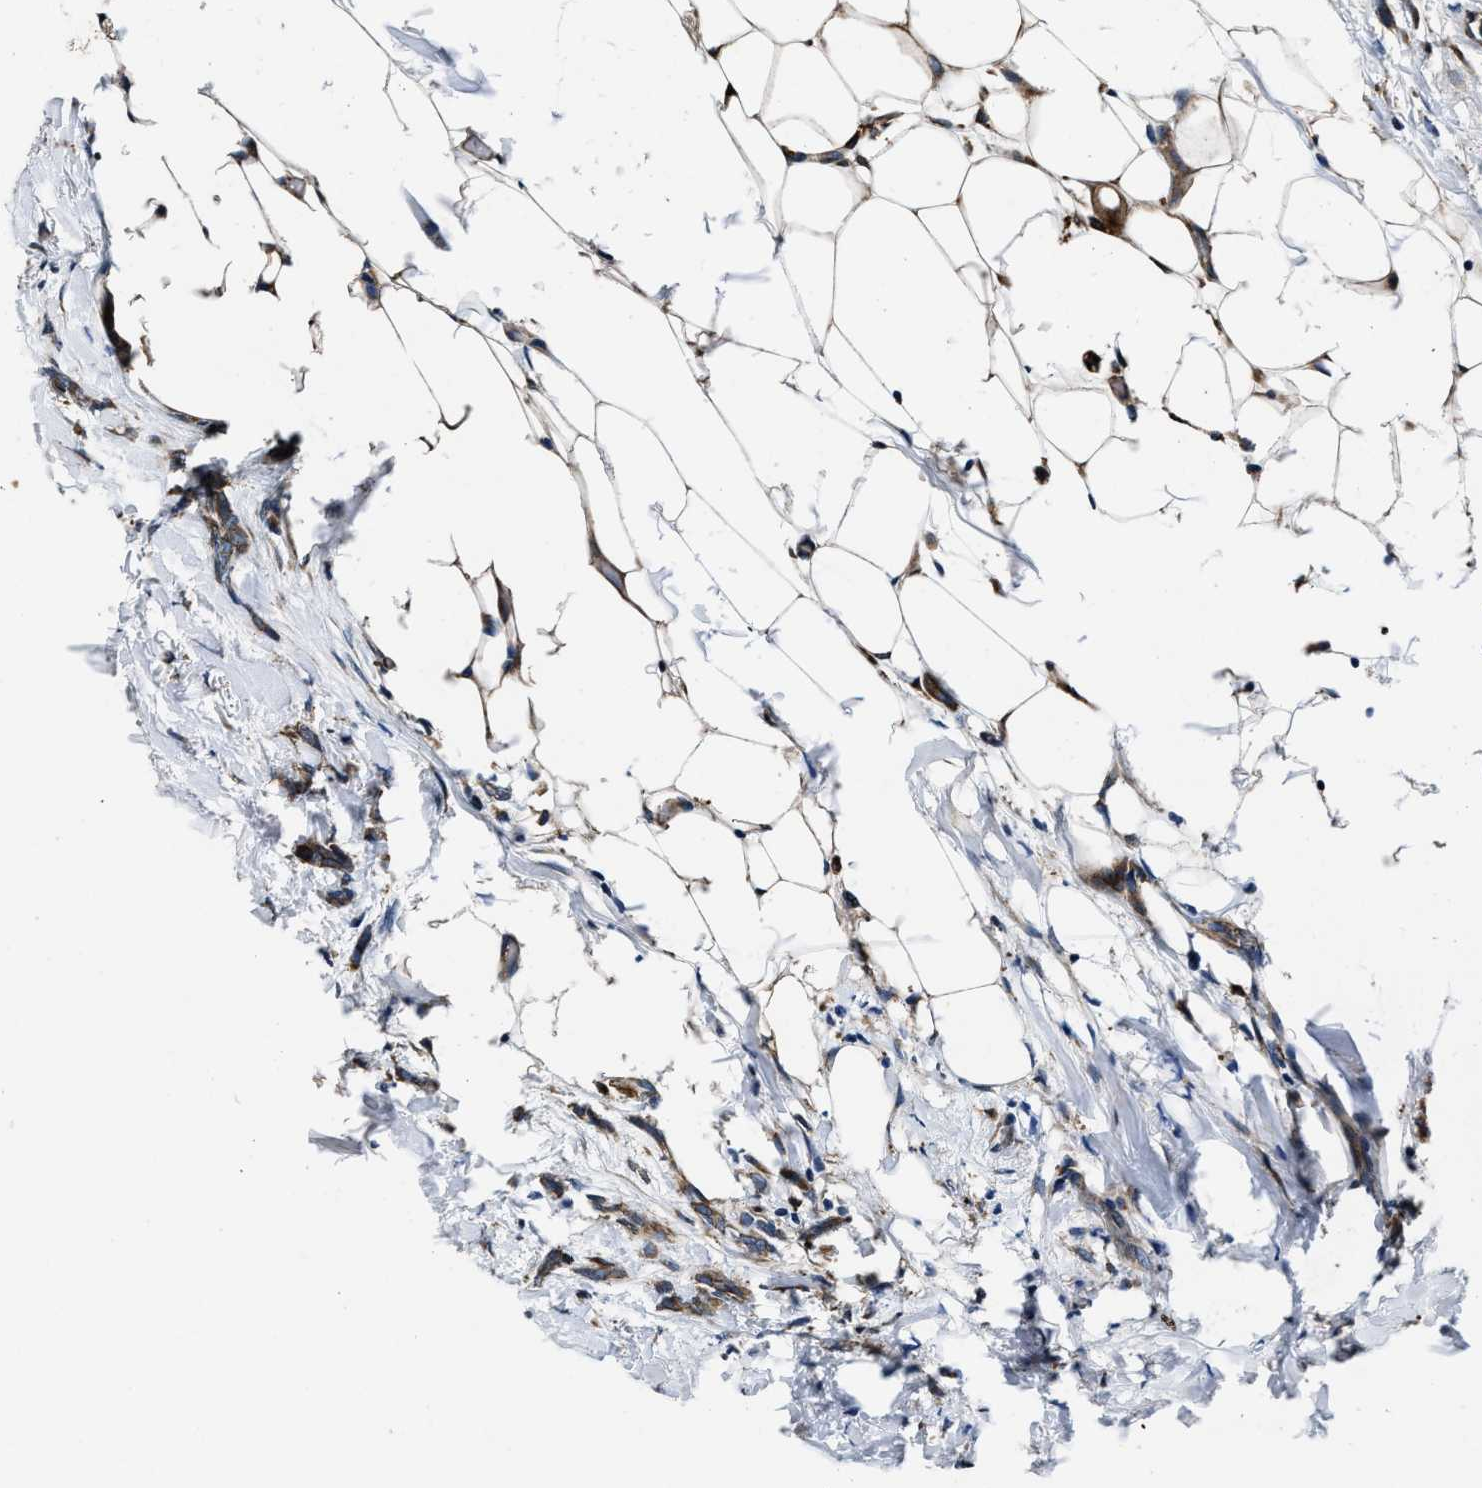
{"staining": {"intensity": "strong", "quantity": ">75%", "location": "cytoplasmic/membranous"}, "tissue": "breast cancer", "cell_type": "Tumor cells", "image_type": "cancer", "snomed": [{"axis": "morphology", "description": "Lobular carcinoma, in situ"}, {"axis": "morphology", "description": "Lobular carcinoma"}, {"axis": "topography", "description": "Breast"}], "caption": "About >75% of tumor cells in human lobular carcinoma in situ (breast) display strong cytoplasmic/membranous protein positivity as visualized by brown immunohistochemical staining.", "gene": "C2orf66", "patient": {"sex": "female", "age": 41}}